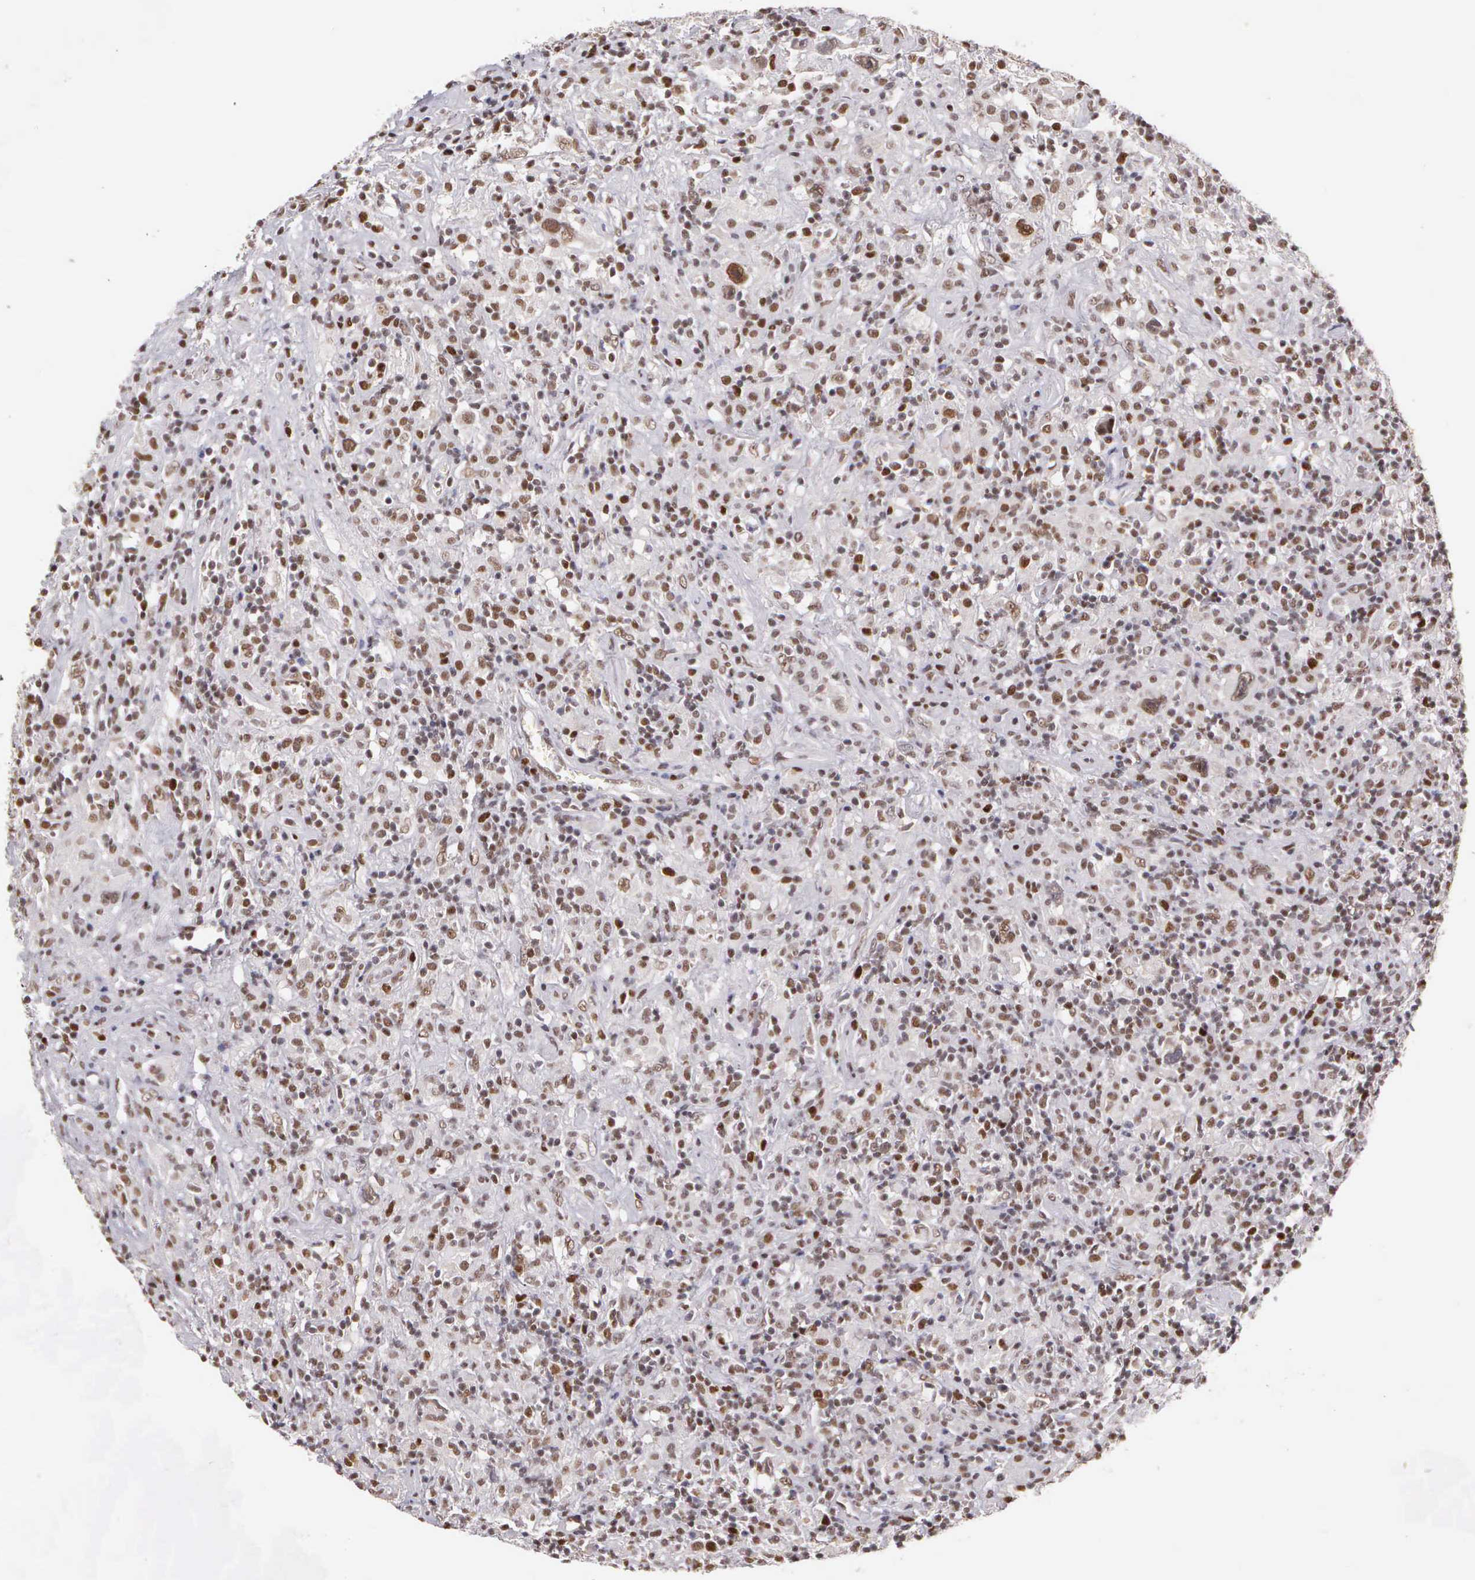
{"staining": {"intensity": "moderate", "quantity": ">75%", "location": "nuclear"}, "tissue": "lymphoma", "cell_type": "Tumor cells", "image_type": "cancer", "snomed": [{"axis": "morphology", "description": "Hodgkin's disease, NOS"}, {"axis": "topography", "description": "Lymph node"}], "caption": "IHC histopathology image of neoplastic tissue: human Hodgkin's disease stained using IHC exhibits medium levels of moderate protein expression localized specifically in the nuclear of tumor cells, appearing as a nuclear brown color.", "gene": "UBR7", "patient": {"sex": "male", "age": 46}}